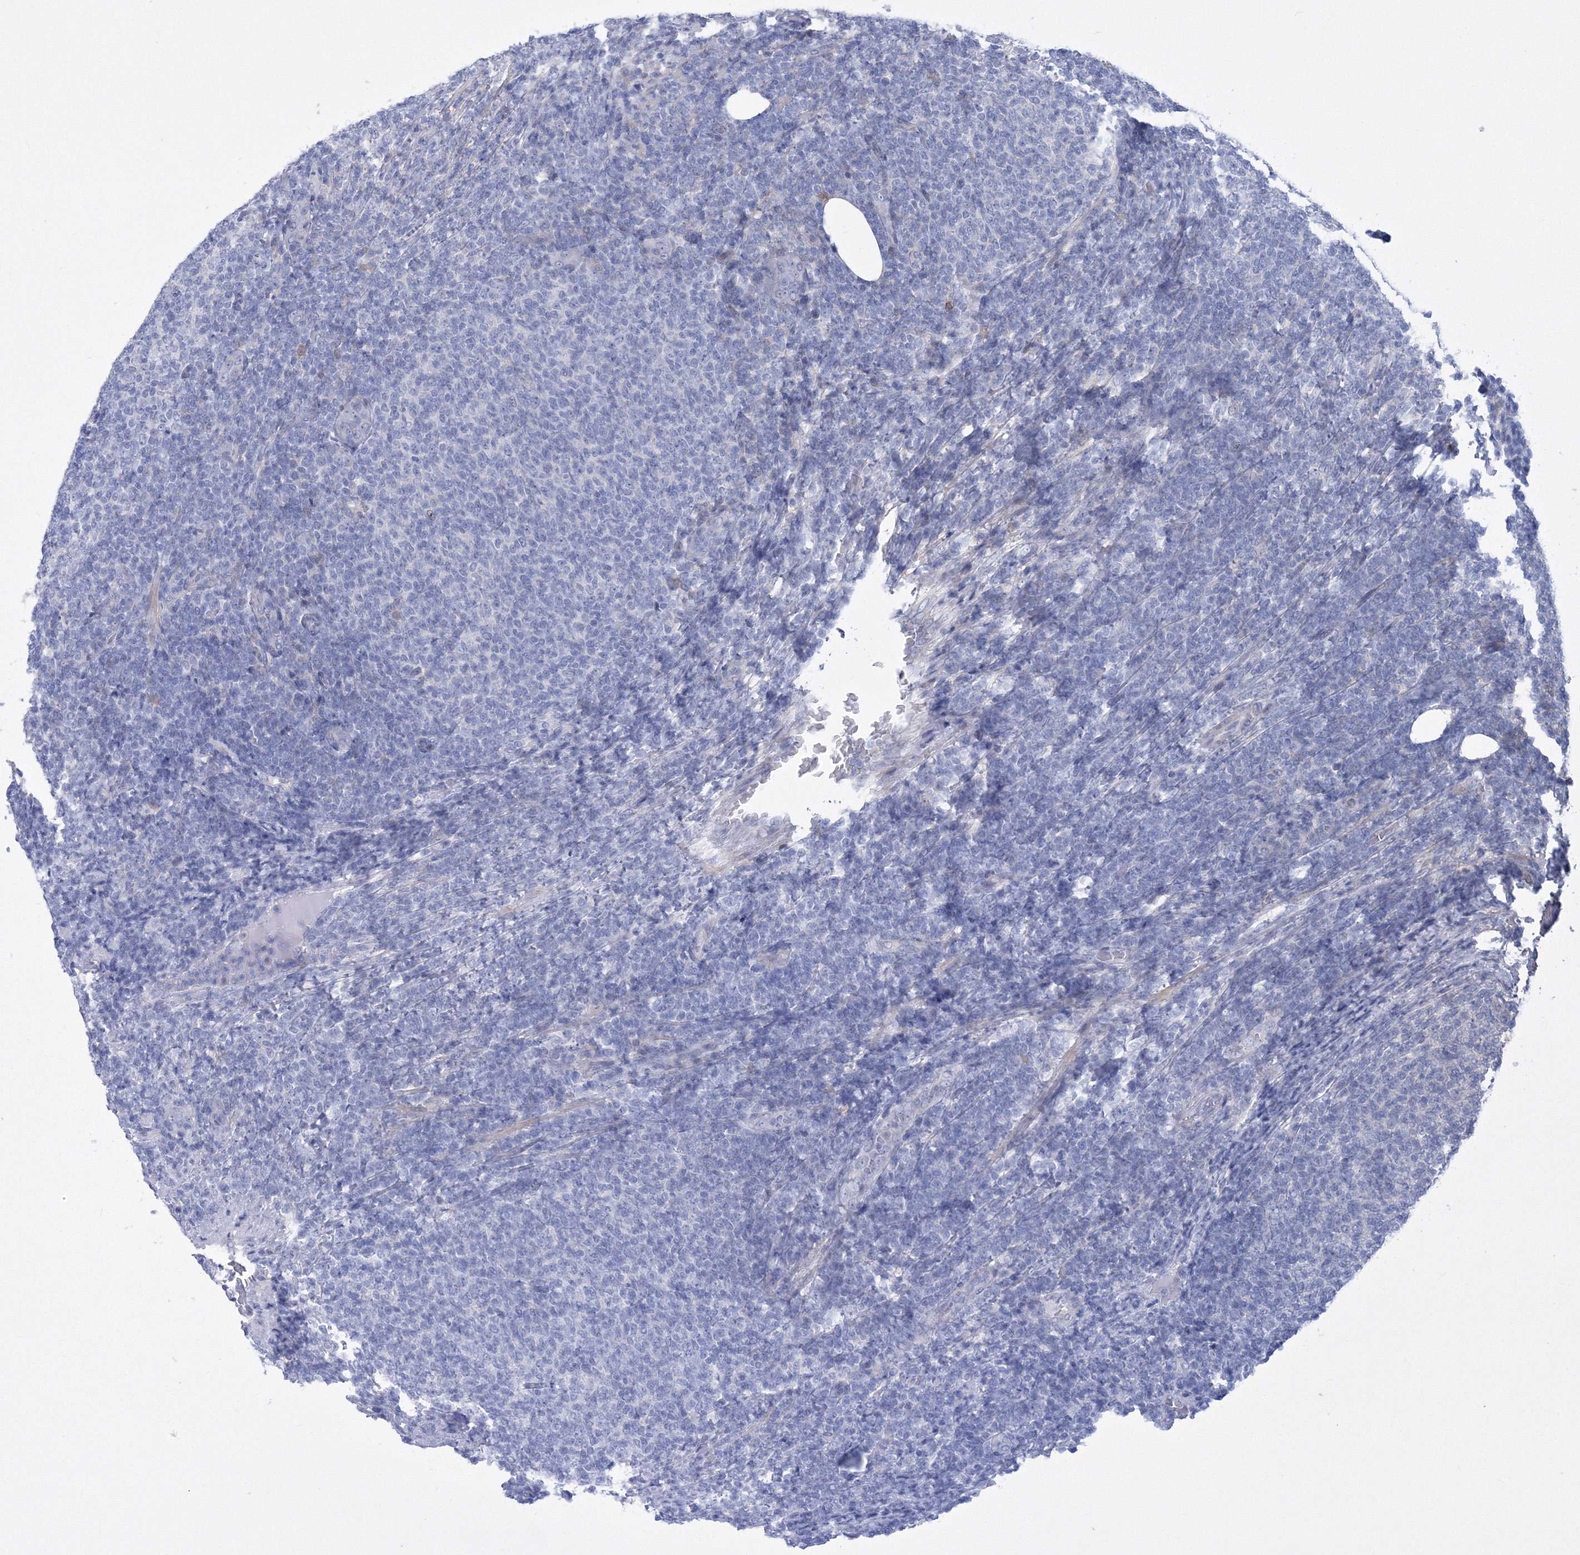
{"staining": {"intensity": "negative", "quantity": "none", "location": "none"}, "tissue": "lymphoma", "cell_type": "Tumor cells", "image_type": "cancer", "snomed": [{"axis": "morphology", "description": "Malignant lymphoma, non-Hodgkin's type, Low grade"}, {"axis": "topography", "description": "Lymph node"}], "caption": "Tumor cells are negative for brown protein staining in lymphoma. (Brightfield microscopy of DAB immunohistochemistry (IHC) at high magnification).", "gene": "RNPEPL1", "patient": {"sex": "male", "age": 66}}